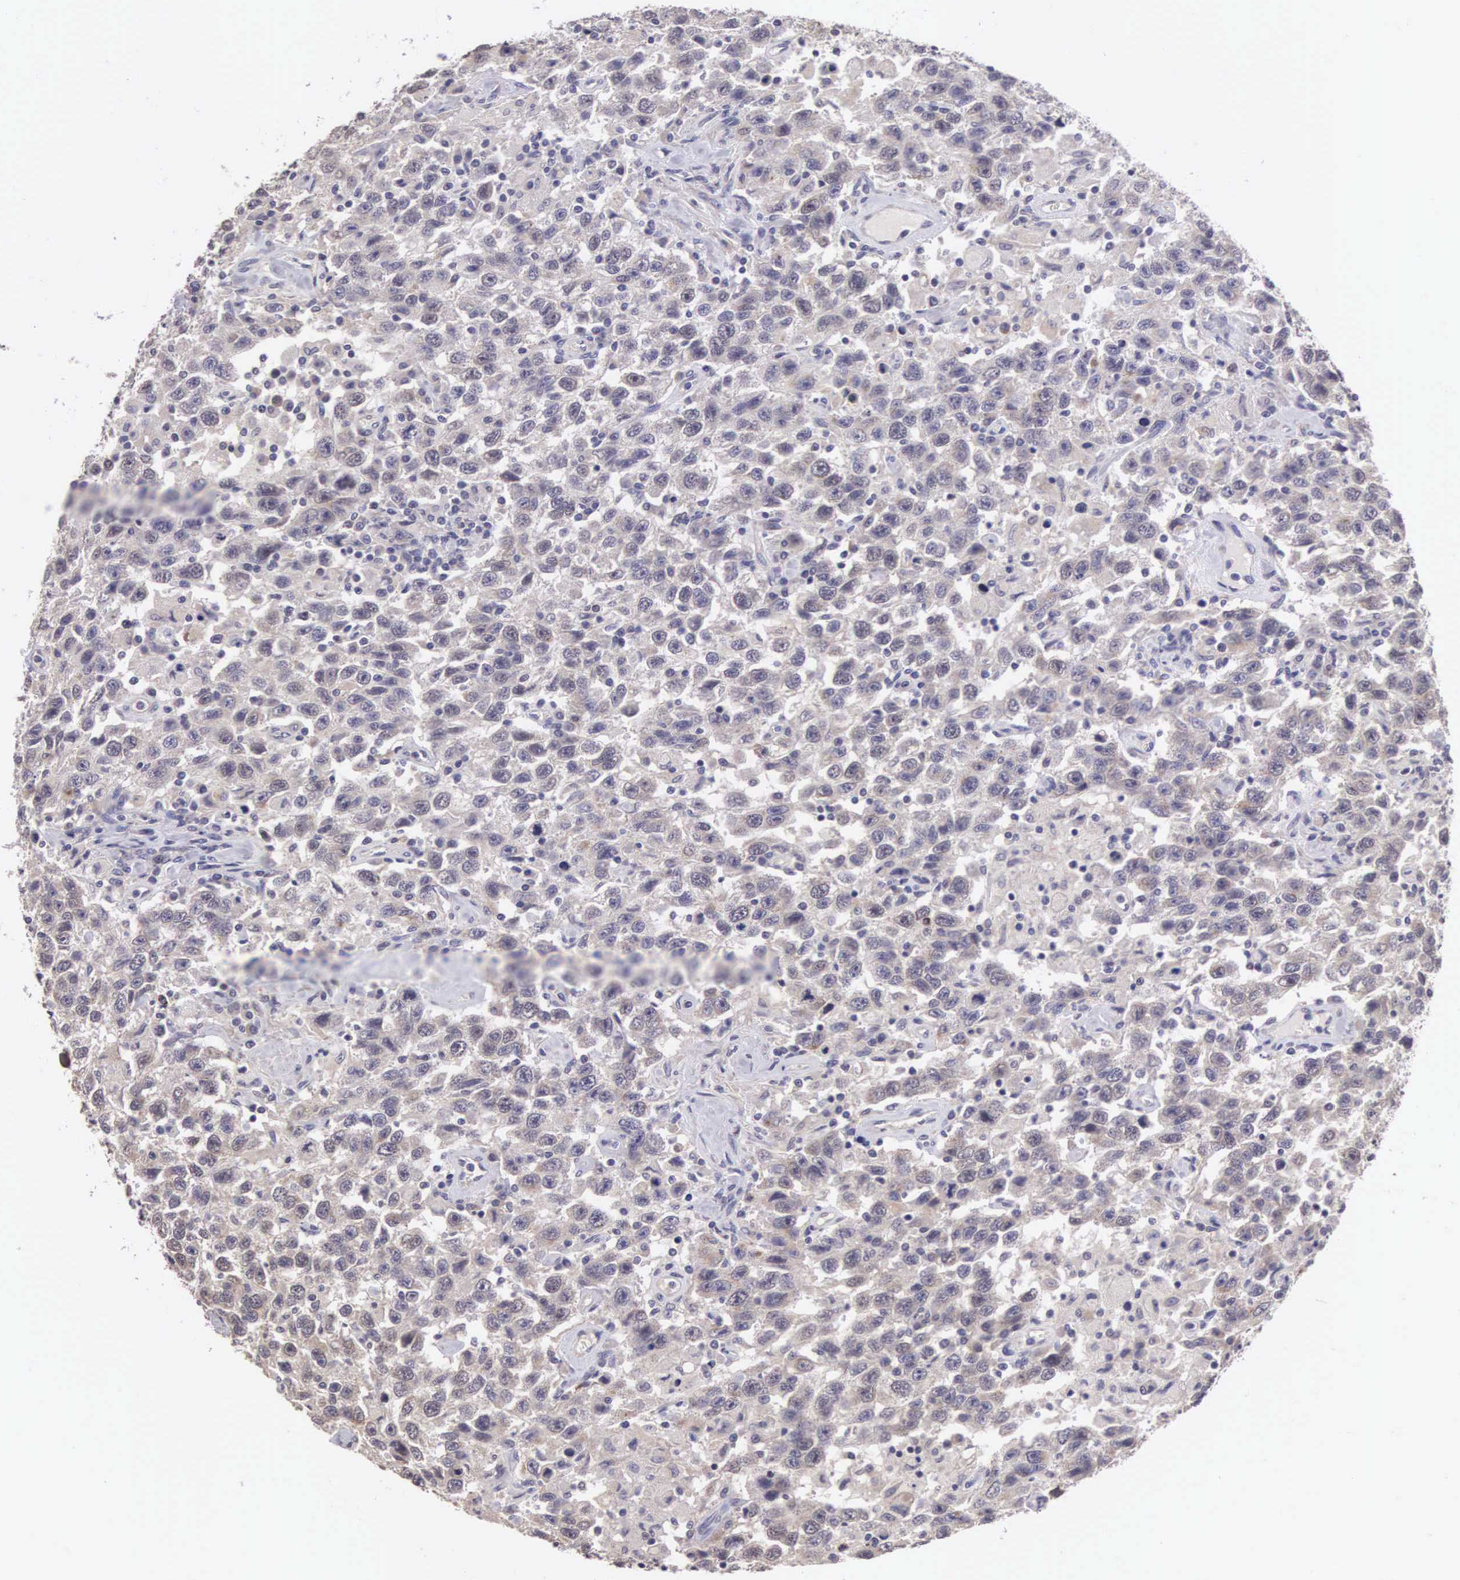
{"staining": {"intensity": "weak", "quantity": "25%-75%", "location": "cytoplasmic/membranous"}, "tissue": "testis cancer", "cell_type": "Tumor cells", "image_type": "cancer", "snomed": [{"axis": "morphology", "description": "Seminoma, NOS"}, {"axis": "topography", "description": "Testis"}], "caption": "High-power microscopy captured an immunohistochemistry (IHC) image of testis cancer (seminoma), revealing weak cytoplasmic/membranous positivity in approximately 25%-75% of tumor cells.", "gene": "CDC45", "patient": {"sex": "male", "age": 41}}